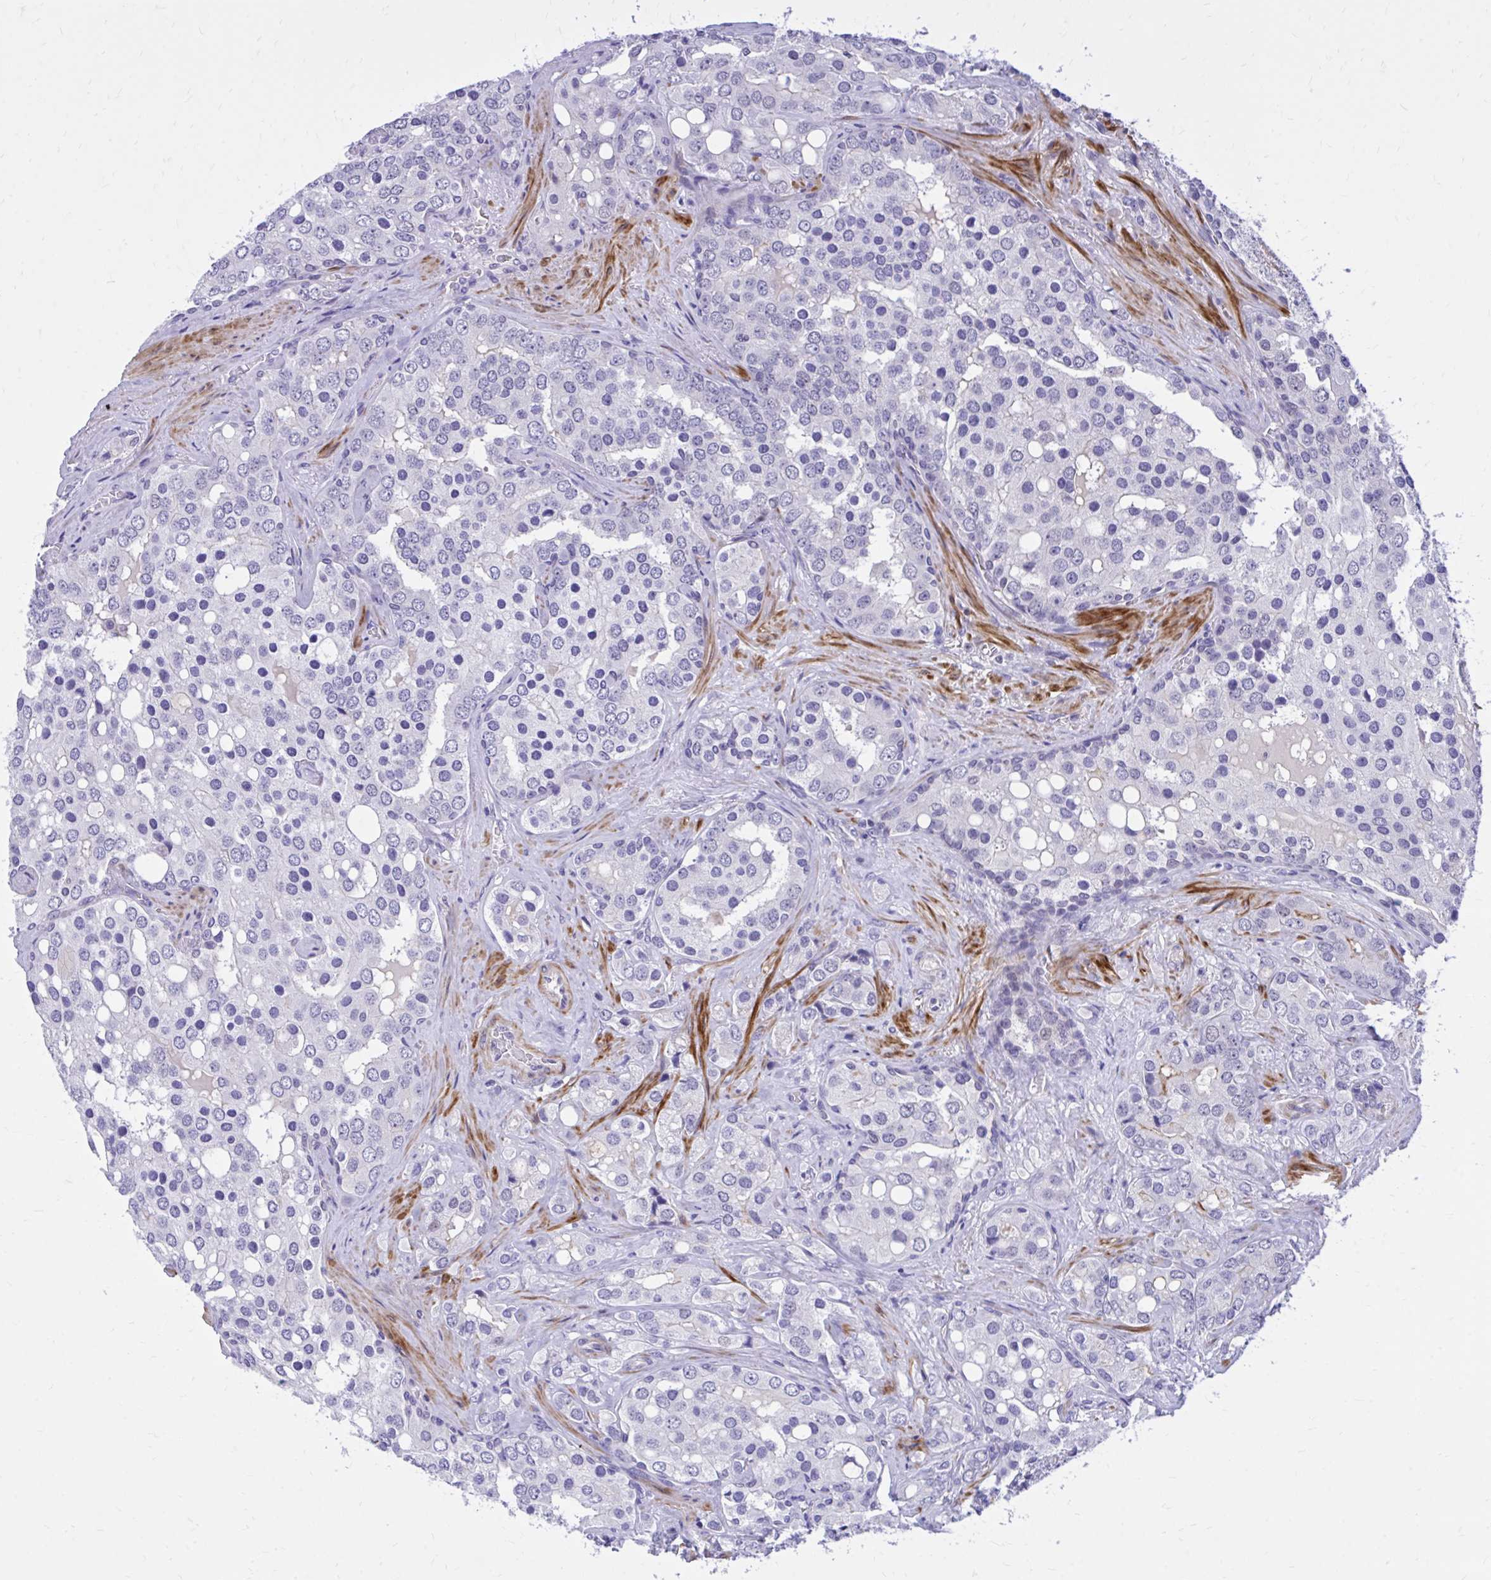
{"staining": {"intensity": "negative", "quantity": "none", "location": "none"}, "tissue": "prostate cancer", "cell_type": "Tumor cells", "image_type": "cancer", "snomed": [{"axis": "morphology", "description": "Adenocarcinoma, High grade"}, {"axis": "topography", "description": "Prostate"}], "caption": "This is a photomicrograph of immunohistochemistry (IHC) staining of prostate high-grade adenocarcinoma, which shows no positivity in tumor cells. Nuclei are stained in blue.", "gene": "ZBTB25", "patient": {"sex": "male", "age": 67}}